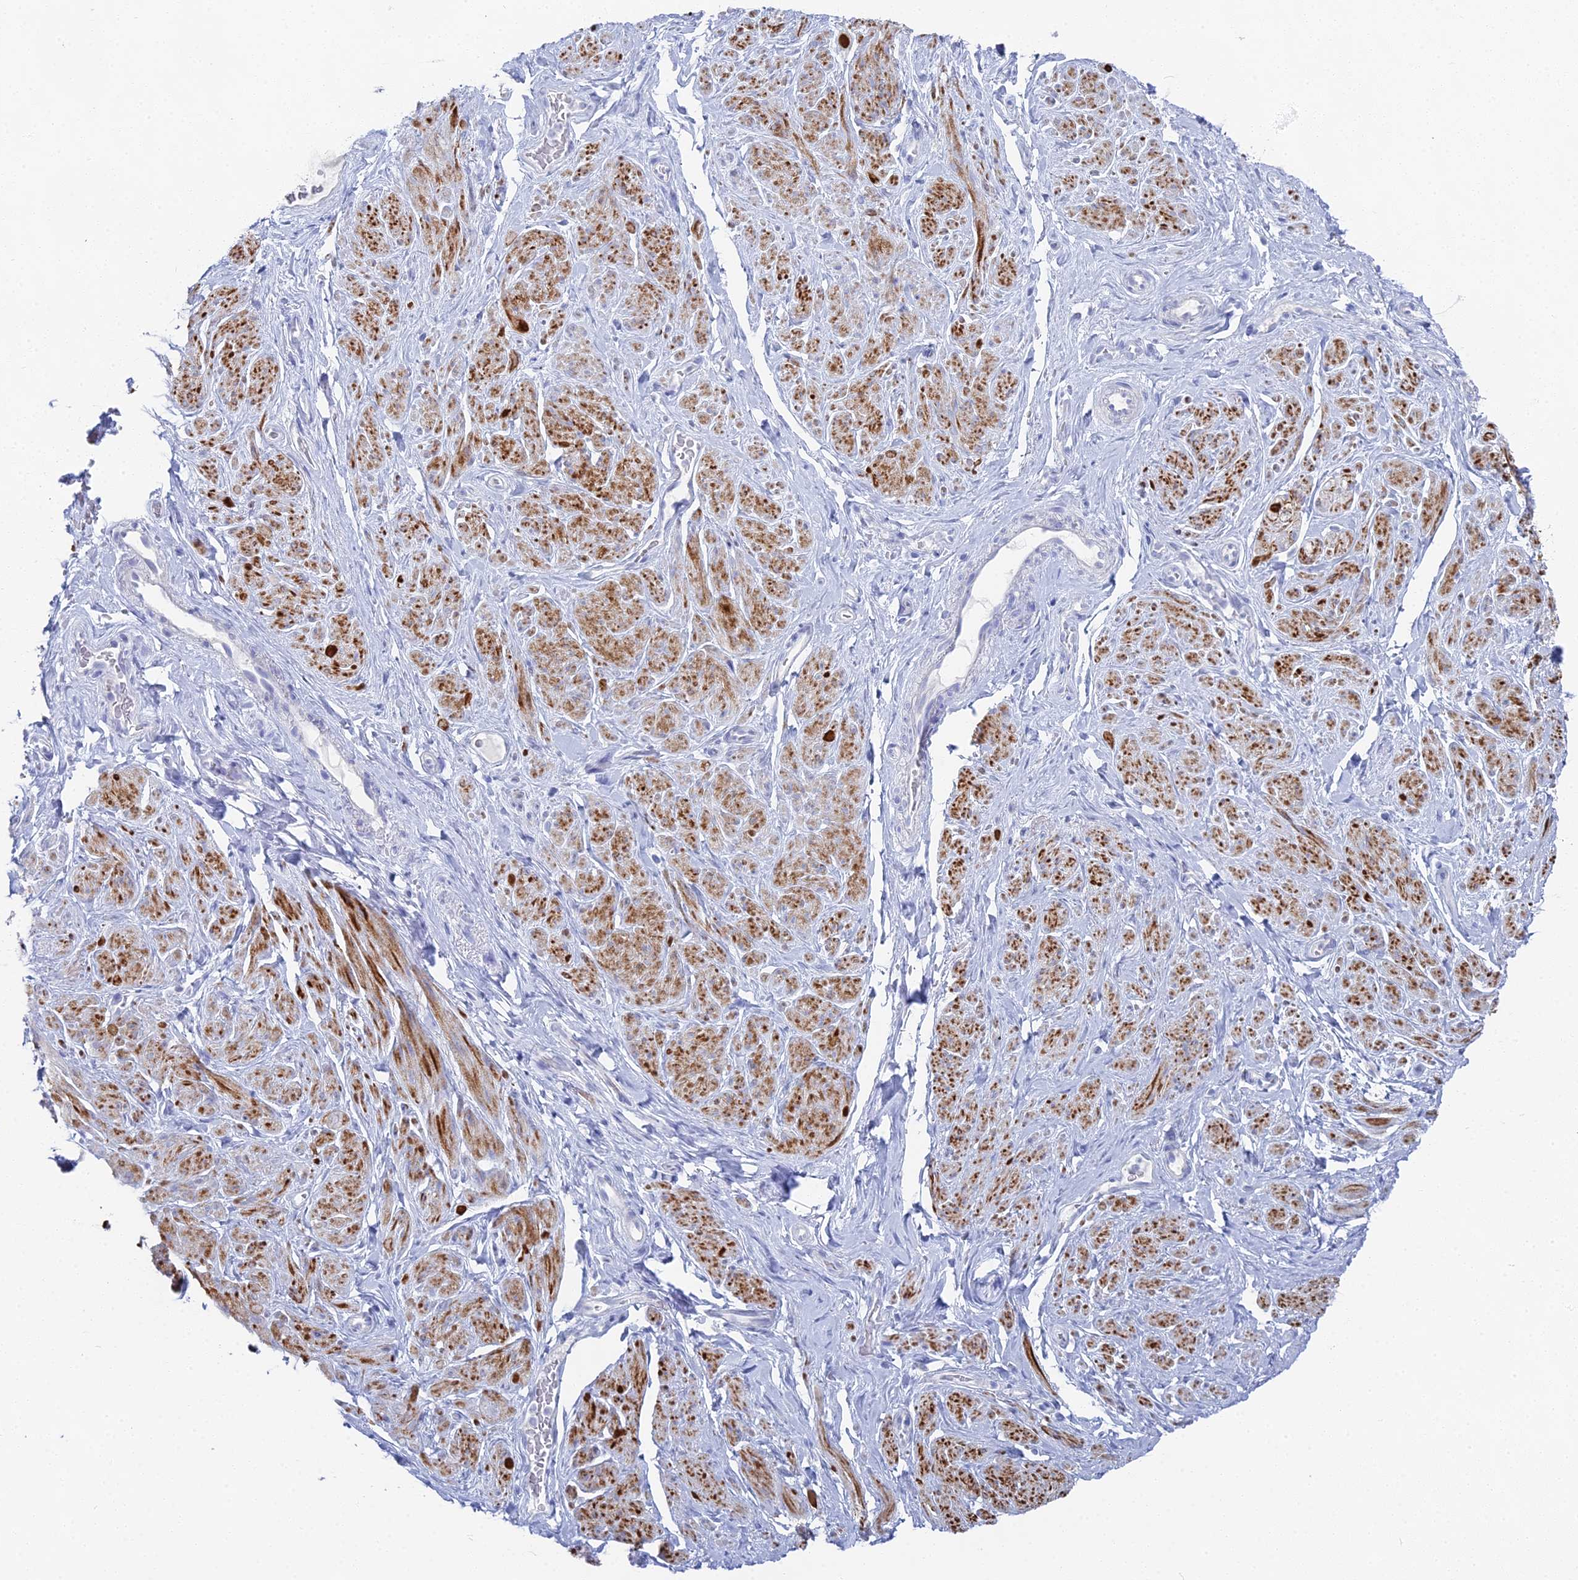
{"staining": {"intensity": "moderate", "quantity": "25%-75%", "location": "cytoplasmic/membranous"}, "tissue": "smooth muscle", "cell_type": "Smooth muscle cells", "image_type": "normal", "snomed": [{"axis": "morphology", "description": "Normal tissue, NOS"}, {"axis": "topography", "description": "Smooth muscle"}, {"axis": "topography", "description": "Peripheral nerve tissue"}], "caption": "The image shows a brown stain indicating the presence of a protein in the cytoplasmic/membranous of smooth muscle cells in smooth muscle.", "gene": "ALPP", "patient": {"sex": "male", "age": 69}}